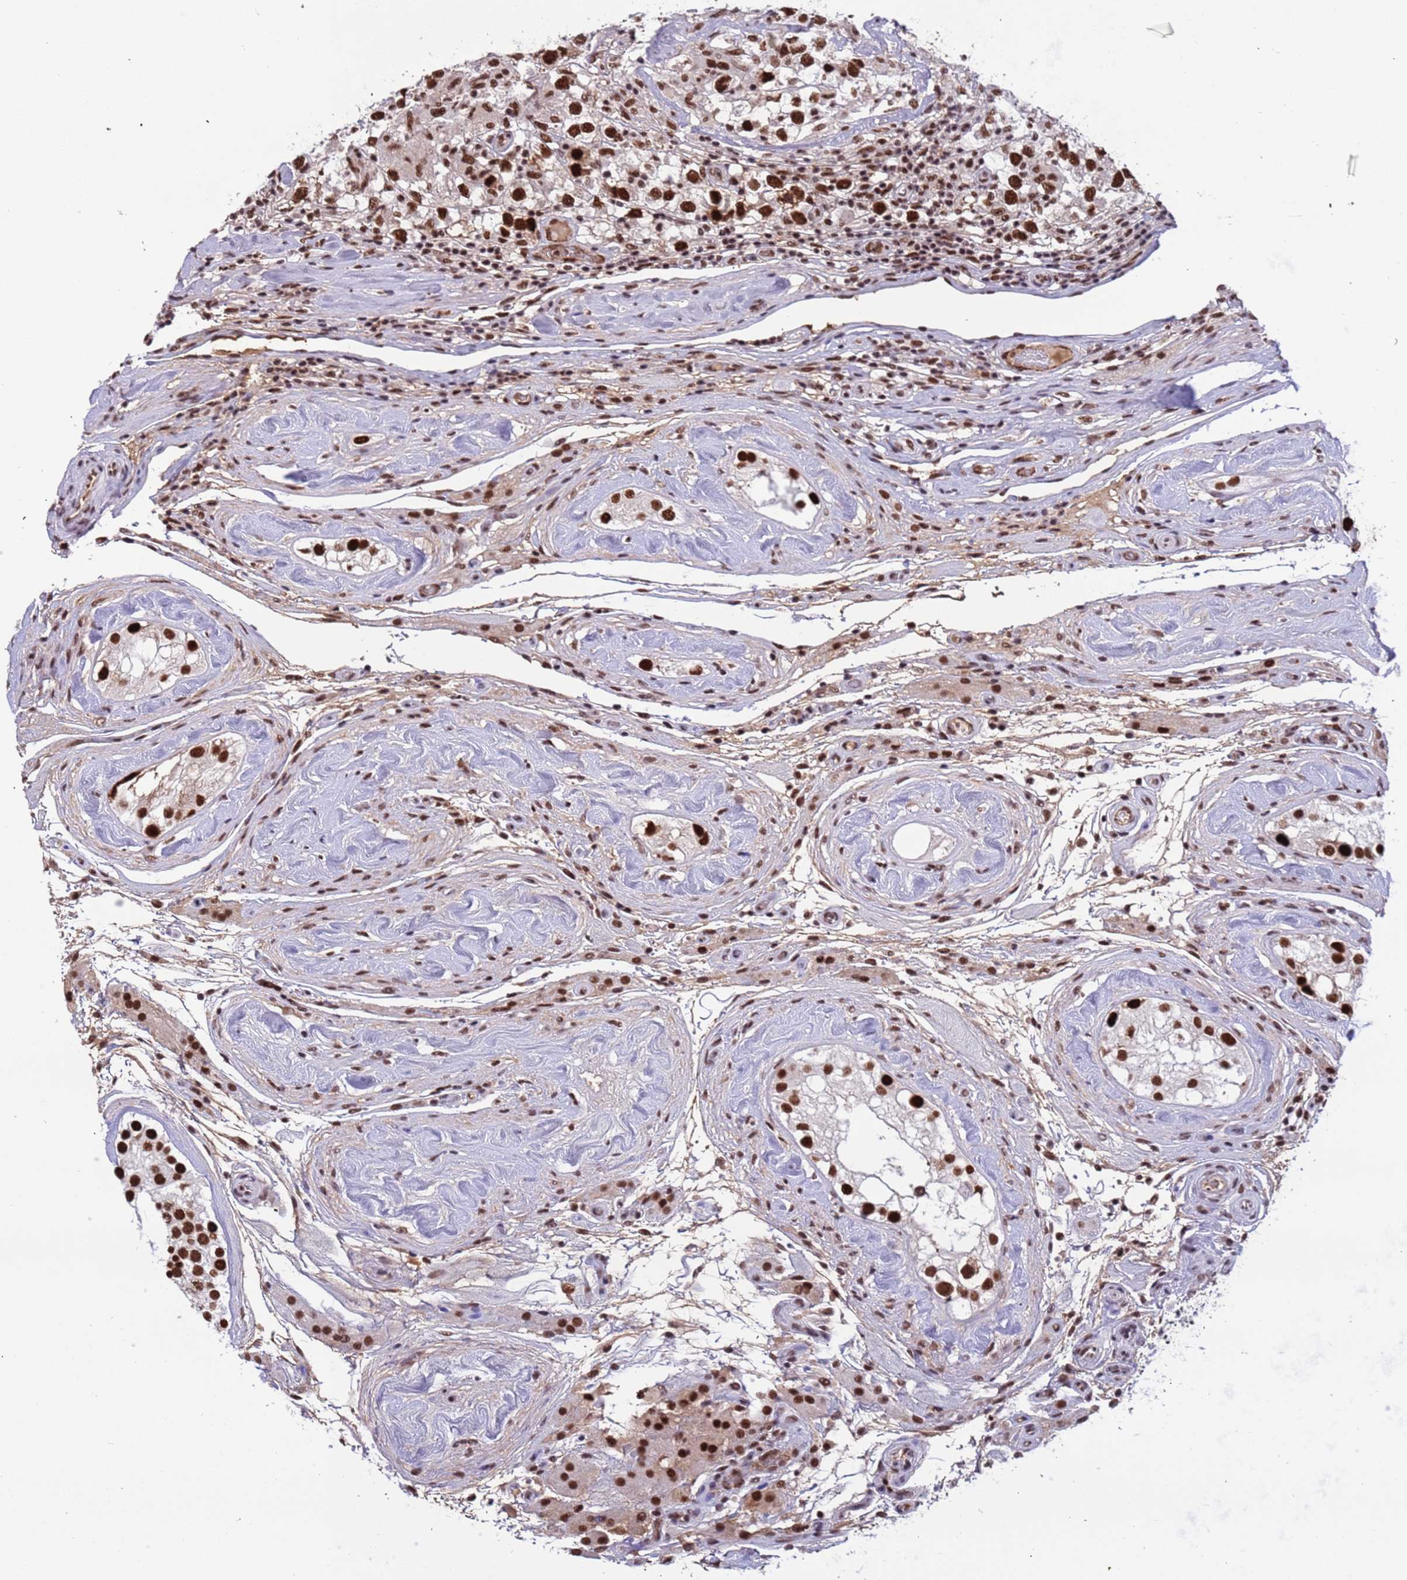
{"staining": {"intensity": "strong", "quantity": ">75%", "location": "nuclear"}, "tissue": "testis cancer", "cell_type": "Tumor cells", "image_type": "cancer", "snomed": [{"axis": "morphology", "description": "Seminoma, NOS"}, {"axis": "topography", "description": "Testis"}], "caption": "A high amount of strong nuclear staining is appreciated in about >75% of tumor cells in testis cancer (seminoma) tissue. (brown staining indicates protein expression, while blue staining denotes nuclei).", "gene": "SRRT", "patient": {"sex": "male", "age": 46}}